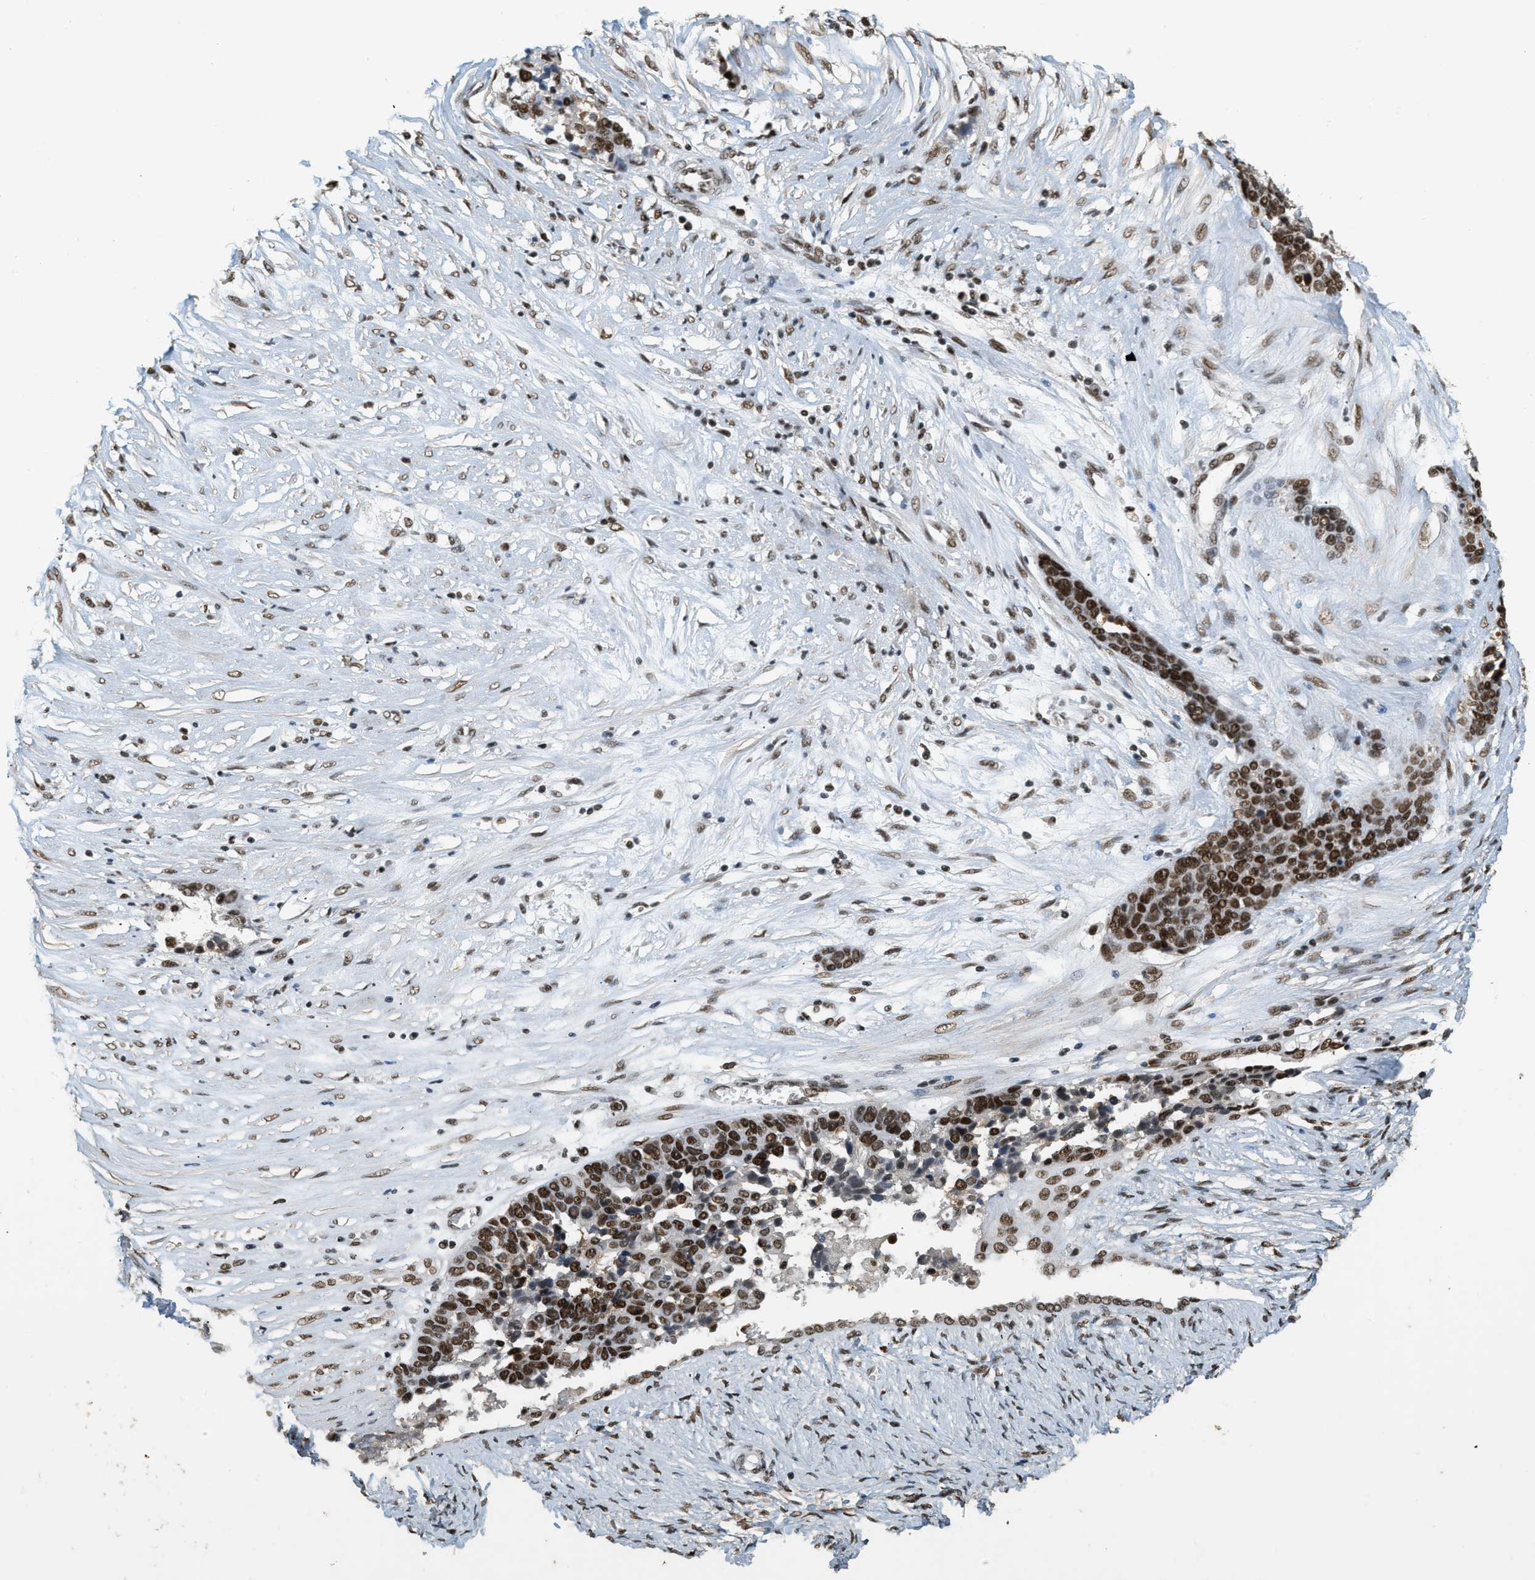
{"staining": {"intensity": "strong", "quantity": ">75%", "location": "nuclear"}, "tissue": "ovarian cancer", "cell_type": "Tumor cells", "image_type": "cancer", "snomed": [{"axis": "morphology", "description": "Cystadenocarcinoma, serous, NOS"}, {"axis": "topography", "description": "Ovary"}], "caption": "Immunohistochemical staining of ovarian cancer demonstrates strong nuclear protein staining in approximately >75% of tumor cells. (brown staining indicates protein expression, while blue staining denotes nuclei).", "gene": "SMARCB1", "patient": {"sex": "female", "age": 44}}